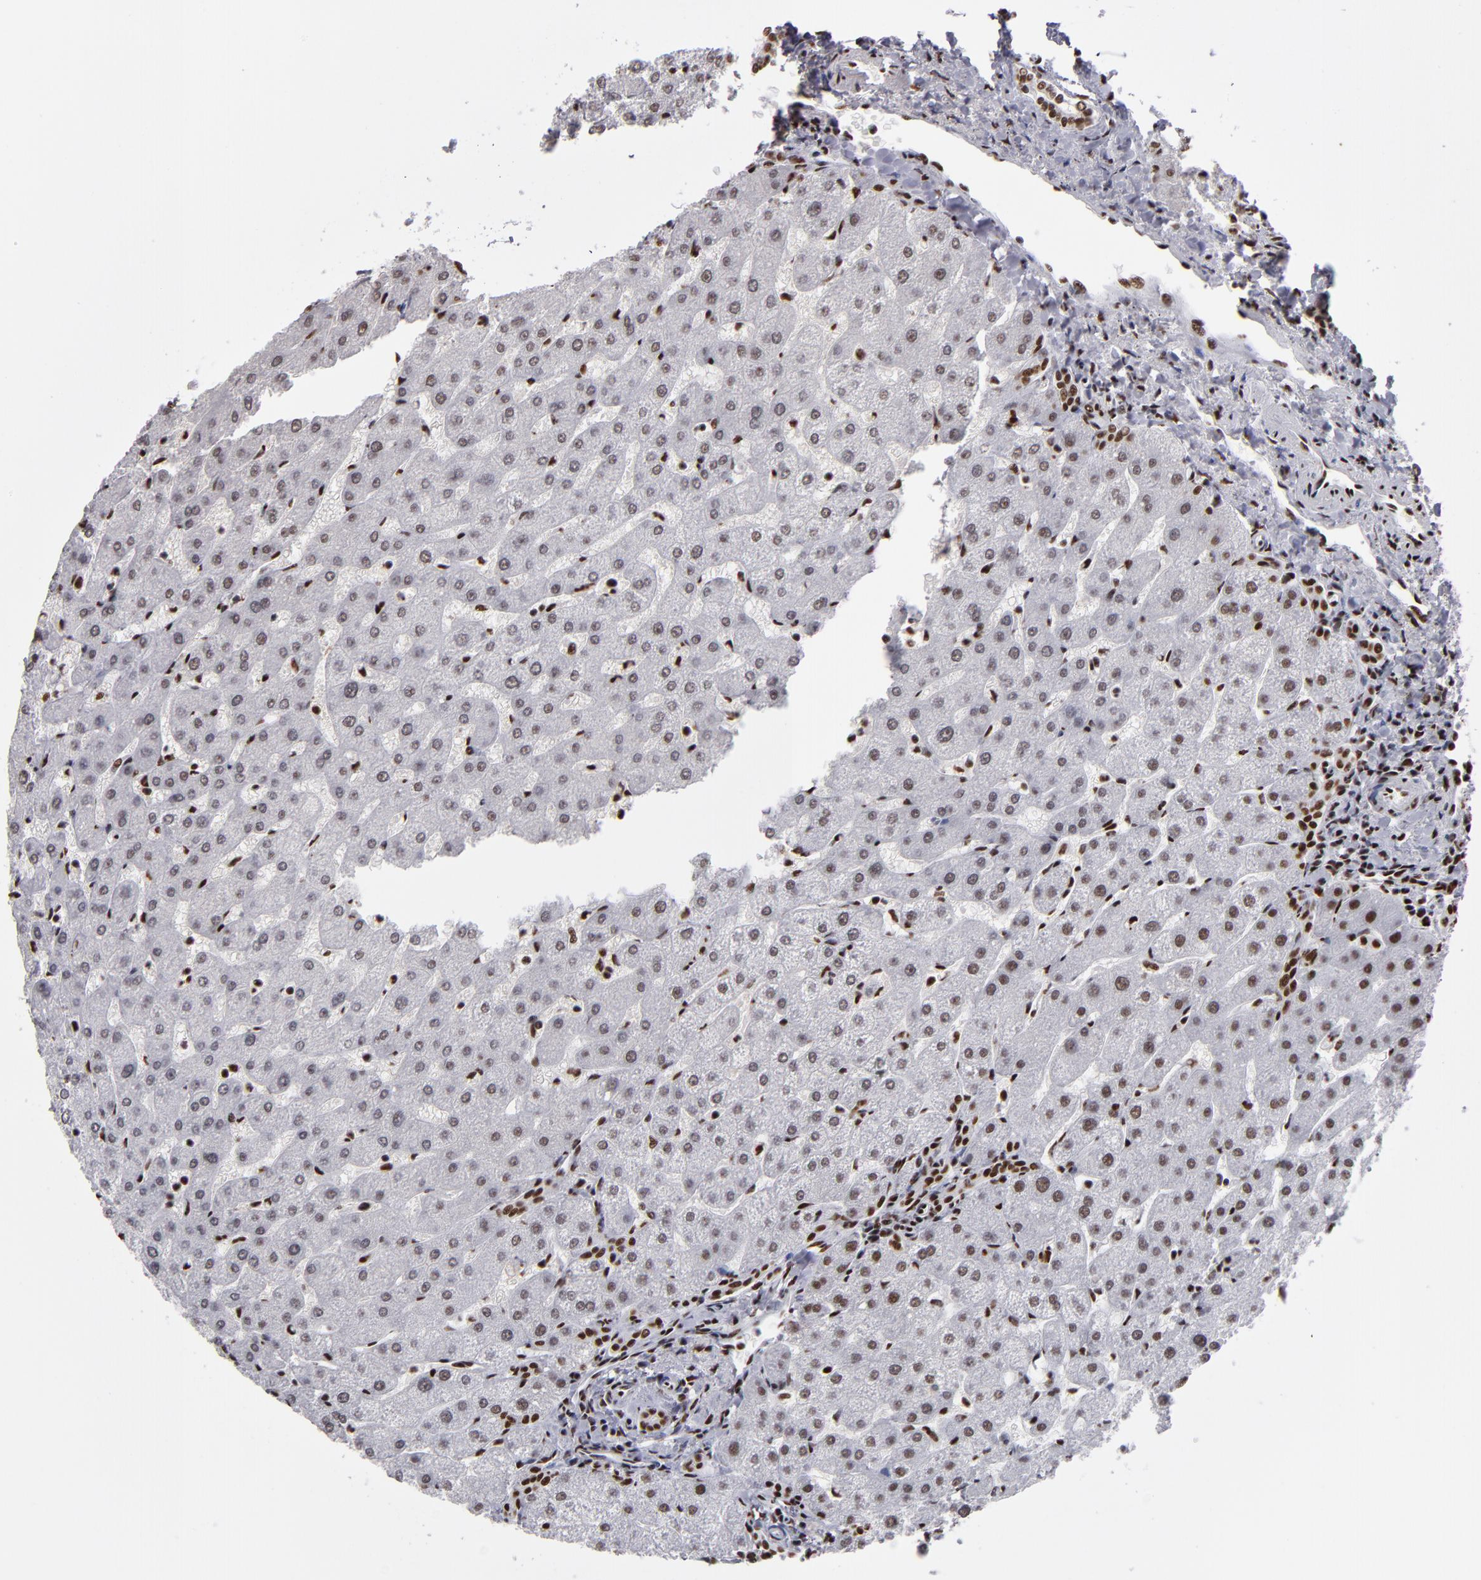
{"staining": {"intensity": "strong", "quantity": ">75%", "location": "nuclear"}, "tissue": "liver", "cell_type": "Cholangiocytes", "image_type": "normal", "snomed": [{"axis": "morphology", "description": "Normal tissue, NOS"}, {"axis": "topography", "description": "Liver"}], "caption": "Protein positivity by immunohistochemistry exhibits strong nuclear expression in about >75% of cholangiocytes in benign liver. Nuclei are stained in blue.", "gene": "MRE11", "patient": {"sex": "male", "age": 67}}